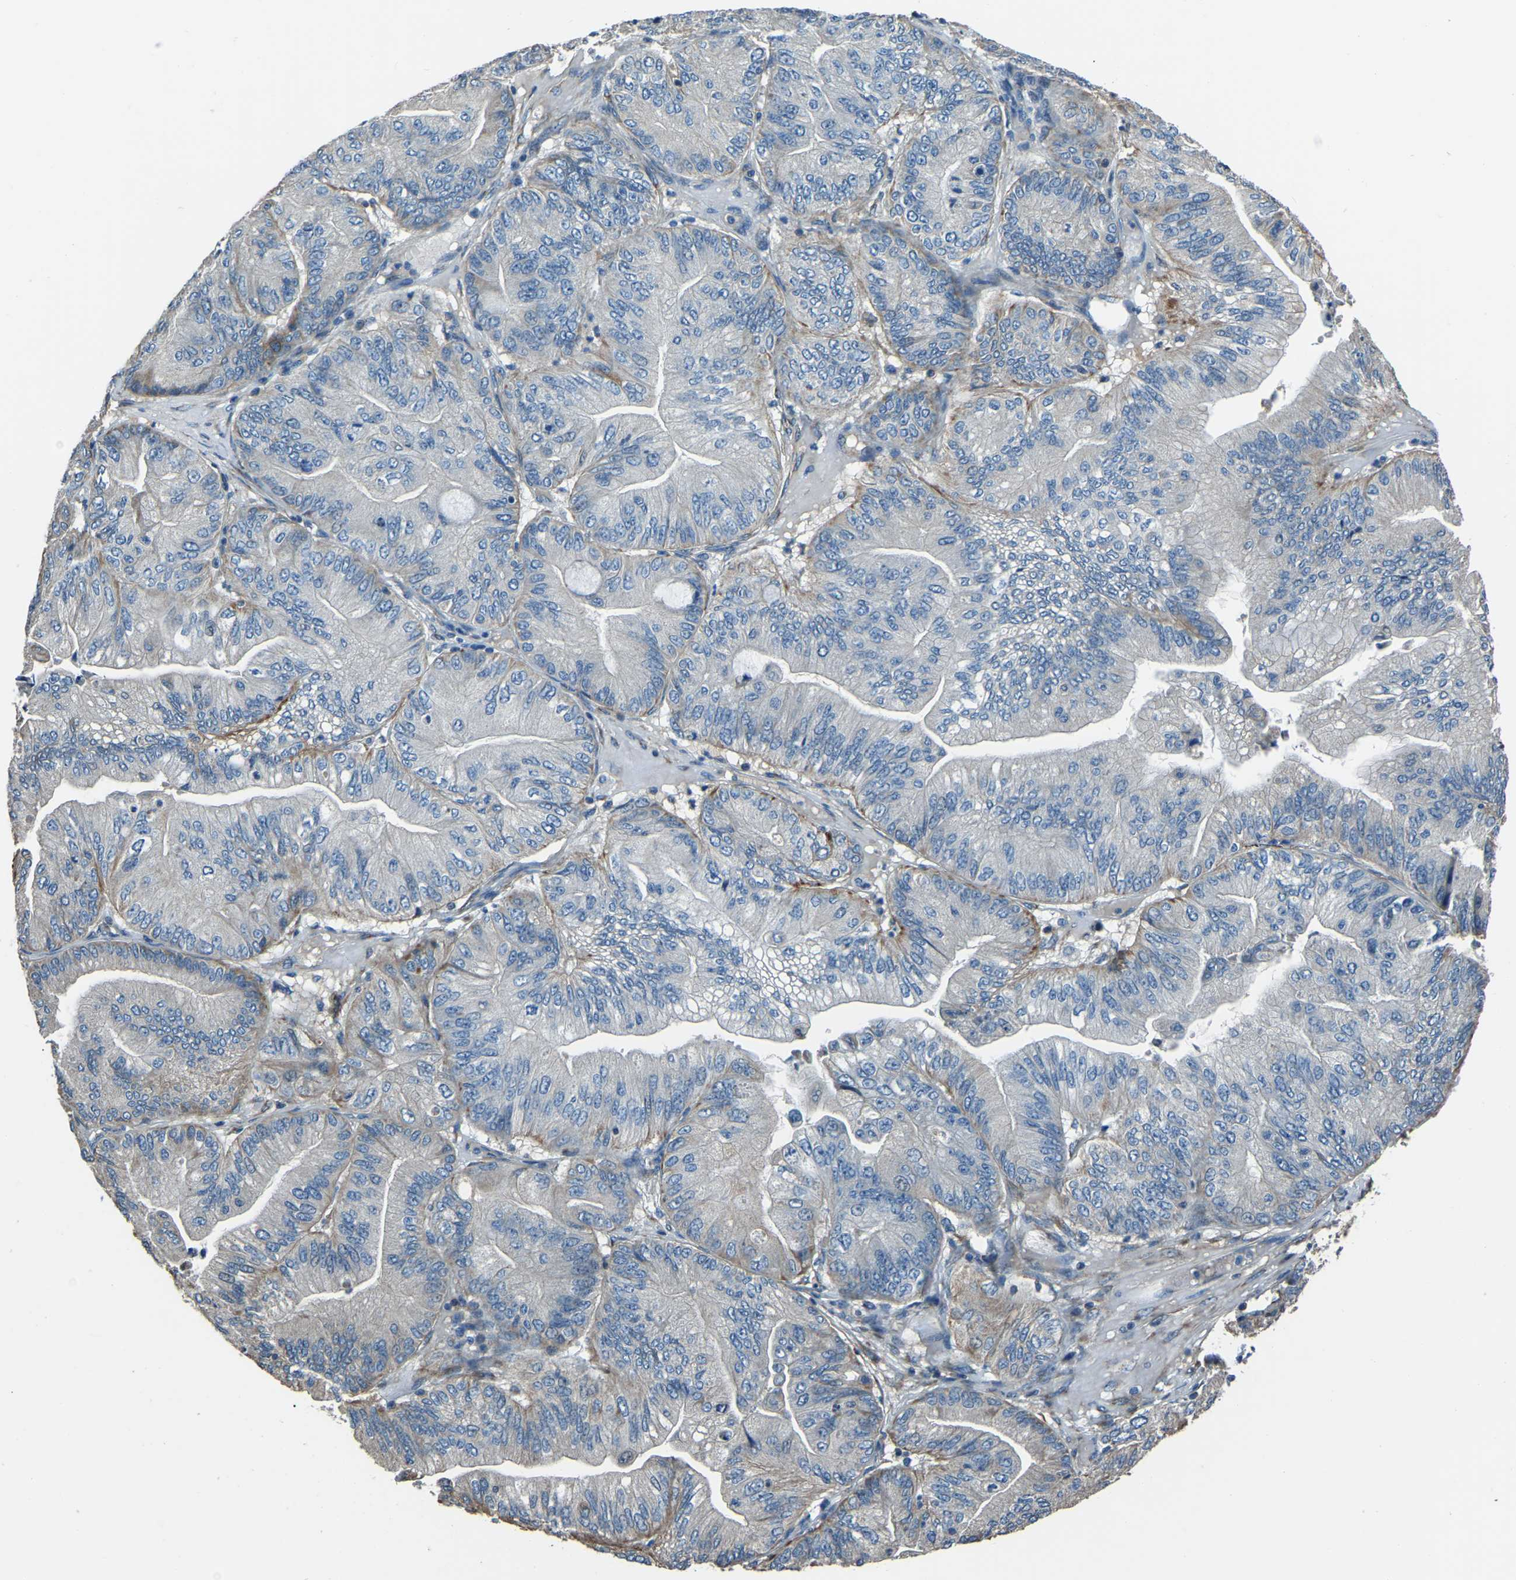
{"staining": {"intensity": "negative", "quantity": "none", "location": "none"}, "tissue": "ovarian cancer", "cell_type": "Tumor cells", "image_type": "cancer", "snomed": [{"axis": "morphology", "description": "Cystadenocarcinoma, mucinous, NOS"}, {"axis": "topography", "description": "Ovary"}], "caption": "Ovarian mucinous cystadenocarcinoma was stained to show a protein in brown. There is no significant positivity in tumor cells.", "gene": "COL3A1", "patient": {"sex": "female", "age": 61}}